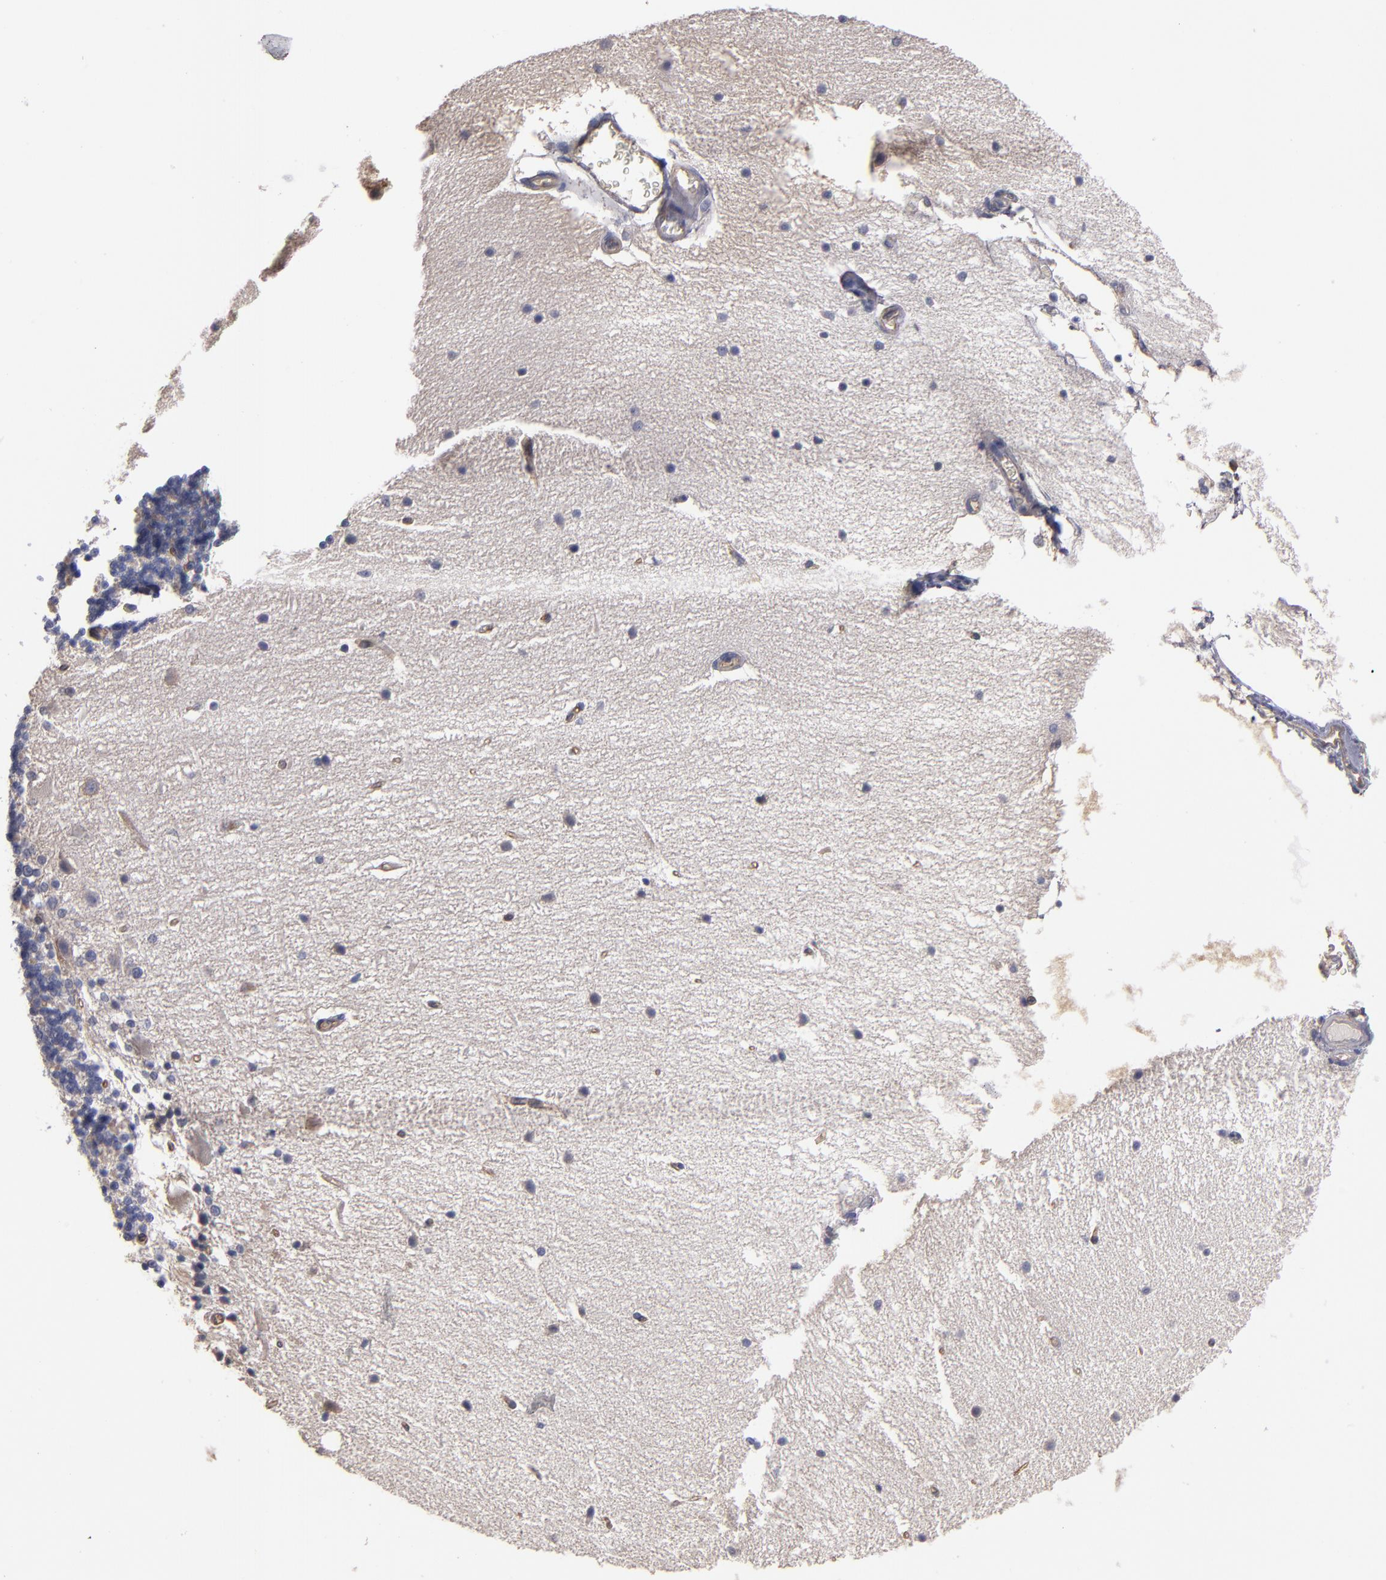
{"staining": {"intensity": "moderate", "quantity": "<25%", "location": "cytoplasmic/membranous"}, "tissue": "cerebellum", "cell_type": "Cells in granular layer", "image_type": "normal", "snomed": [{"axis": "morphology", "description": "Normal tissue, NOS"}, {"axis": "topography", "description": "Cerebellum"}], "caption": "Brown immunohistochemical staining in unremarkable human cerebellum demonstrates moderate cytoplasmic/membranous expression in about <25% of cells in granular layer. The staining was performed using DAB (3,3'-diaminobenzidine) to visualize the protein expression in brown, while the nuclei were stained in blue with hematoxylin (Magnification: 20x).", "gene": "ESYT2", "patient": {"sex": "female", "age": 54}}